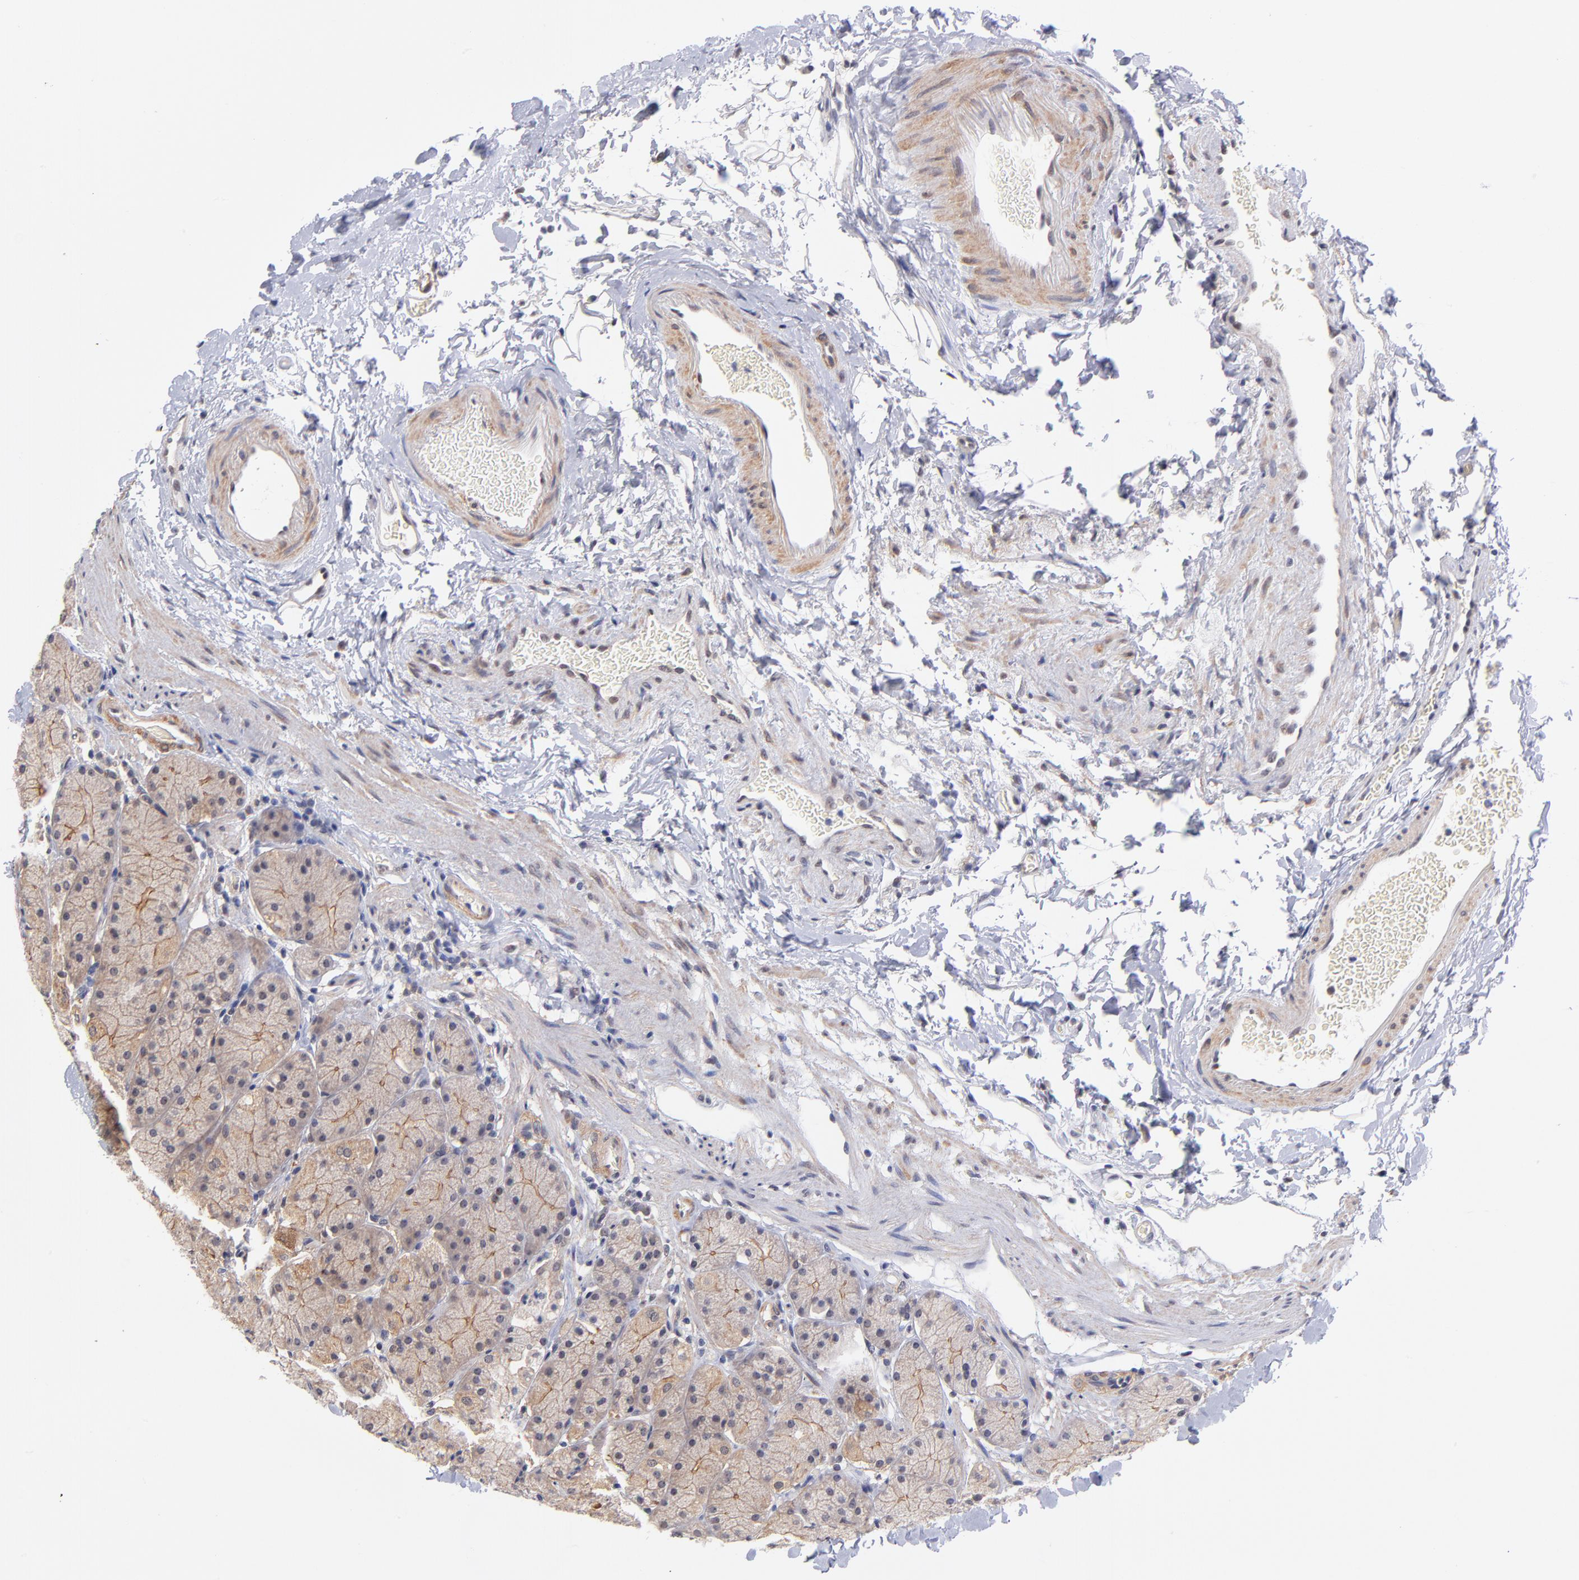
{"staining": {"intensity": "weak", "quantity": ">75%", "location": "cytoplasmic/membranous"}, "tissue": "stomach", "cell_type": "Glandular cells", "image_type": "normal", "snomed": [{"axis": "morphology", "description": "Normal tissue, NOS"}, {"axis": "topography", "description": "Stomach, upper"}, {"axis": "topography", "description": "Stomach"}], "caption": "The photomicrograph exhibits staining of benign stomach, revealing weak cytoplasmic/membranous protein staining (brown color) within glandular cells. (DAB IHC, brown staining for protein, blue staining for nuclei).", "gene": "UBE2E2", "patient": {"sex": "male", "age": 76}}